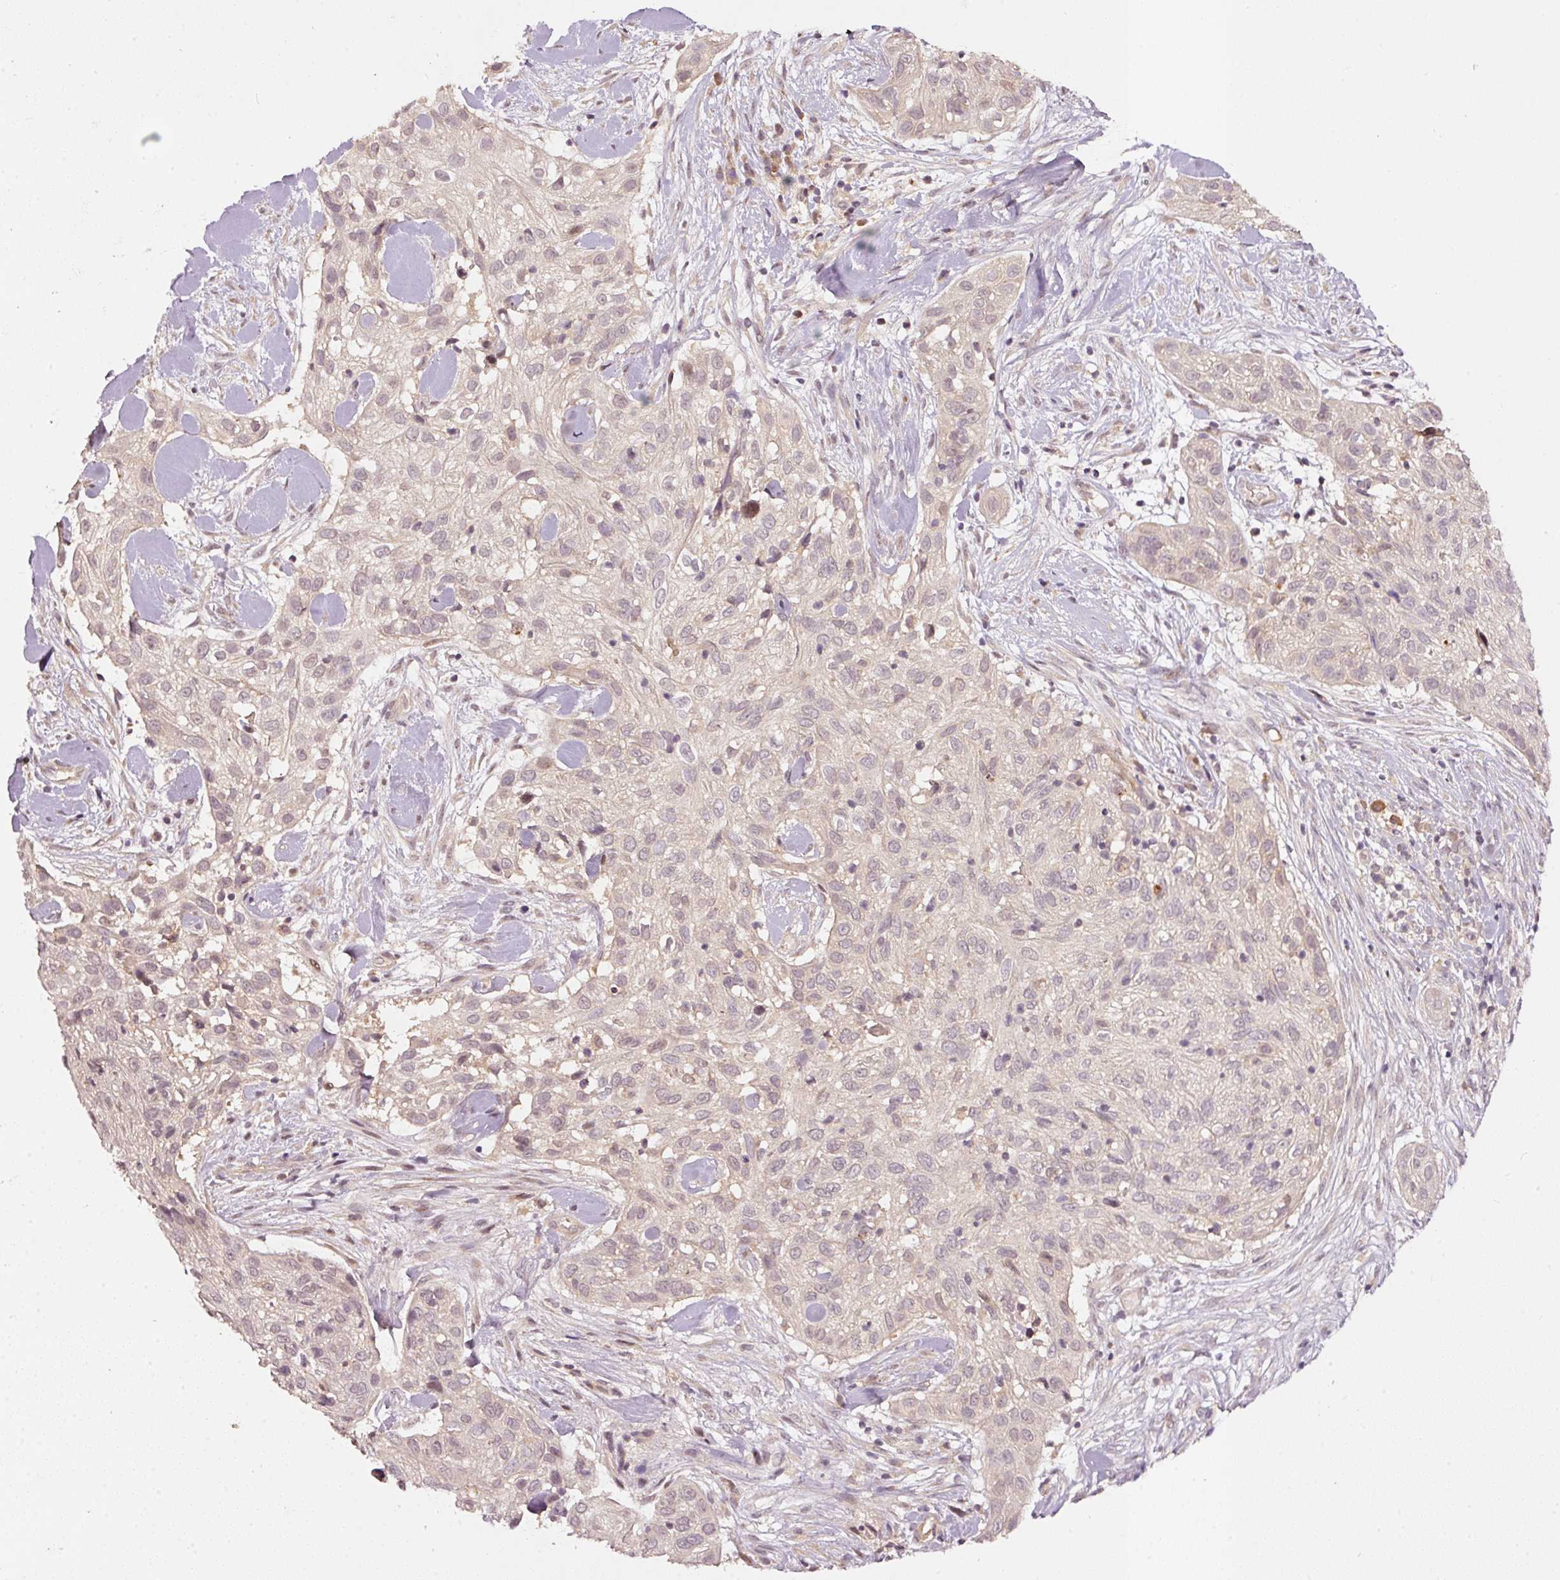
{"staining": {"intensity": "negative", "quantity": "none", "location": "none"}, "tissue": "skin cancer", "cell_type": "Tumor cells", "image_type": "cancer", "snomed": [{"axis": "morphology", "description": "Squamous cell carcinoma, NOS"}, {"axis": "topography", "description": "Skin"}], "caption": "DAB immunohistochemical staining of skin cancer (squamous cell carcinoma) demonstrates no significant staining in tumor cells. Nuclei are stained in blue.", "gene": "PCDHB1", "patient": {"sex": "male", "age": 82}}